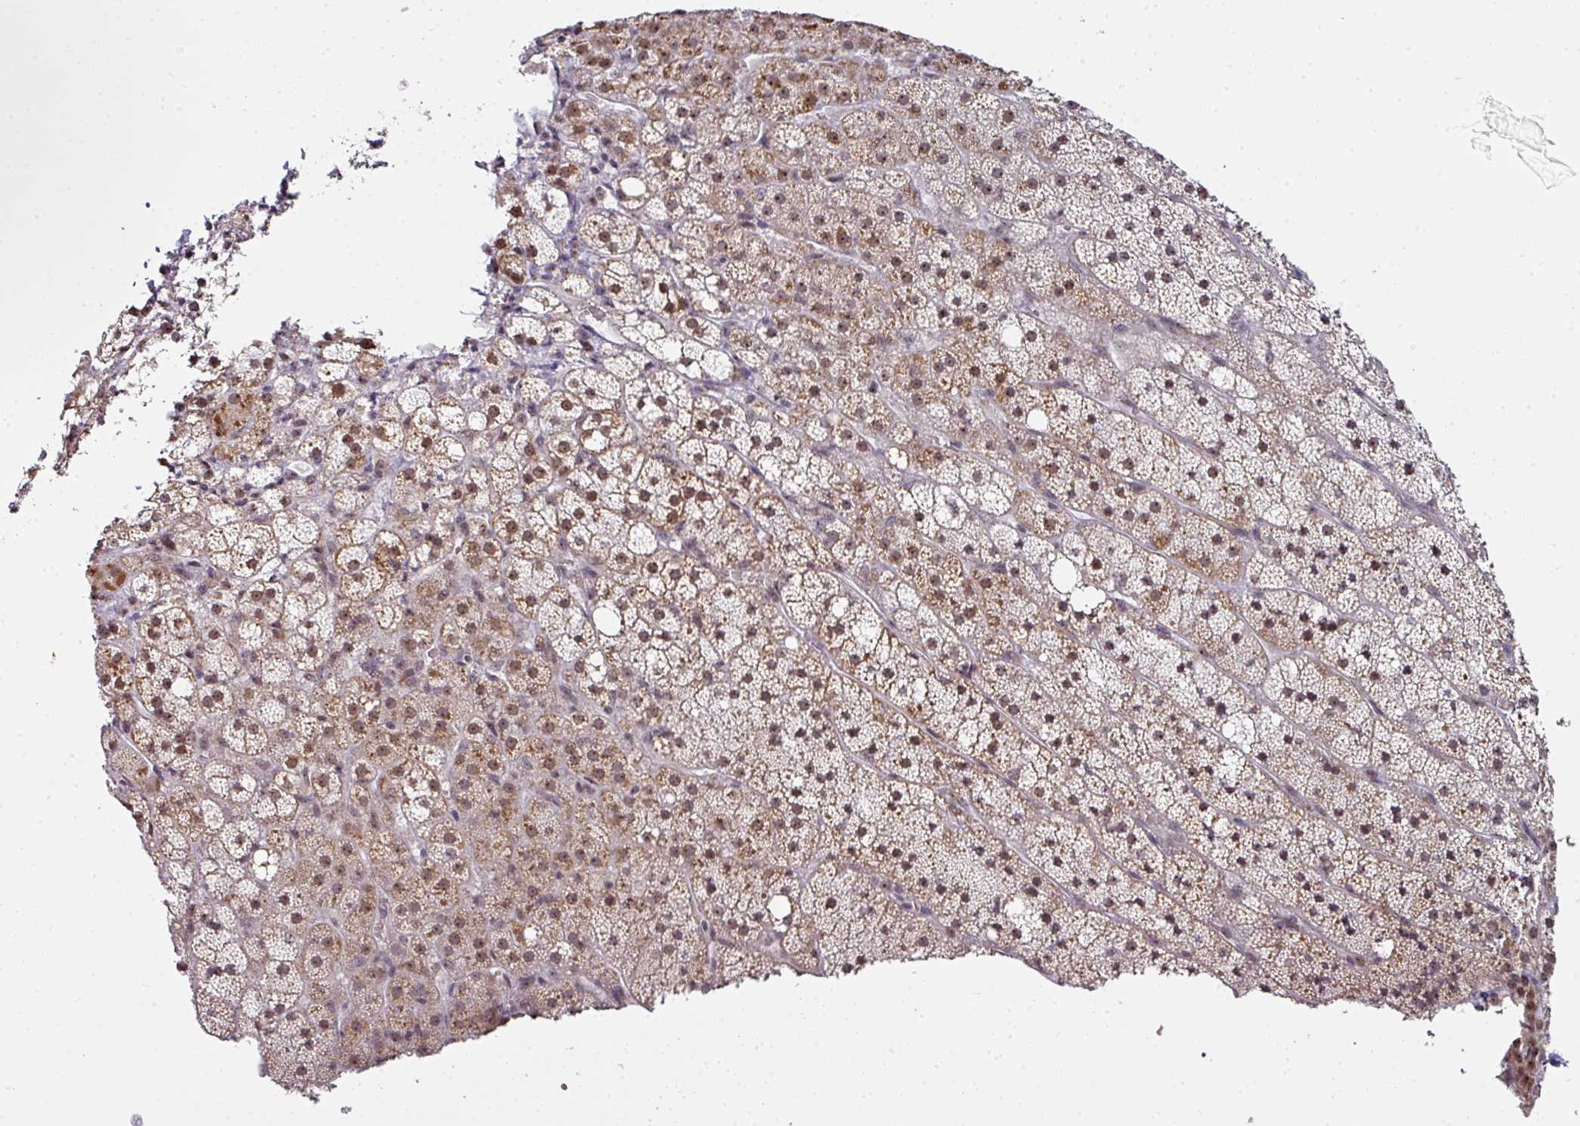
{"staining": {"intensity": "moderate", "quantity": ">75%", "location": "cytoplasmic/membranous,nuclear"}, "tissue": "adrenal gland", "cell_type": "Glandular cells", "image_type": "normal", "snomed": [{"axis": "morphology", "description": "Normal tissue, NOS"}, {"axis": "topography", "description": "Adrenal gland"}], "caption": "Immunohistochemistry (DAB (3,3'-diaminobenzidine)) staining of normal adrenal gland demonstrates moderate cytoplasmic/membranous,nuclear protein expression in about >75% of glandular cells. (Brightfield microscopy of DAB IHC at high magnification).", "gene": "NACC2", "patient": {"sex": "male", "age": 53}}